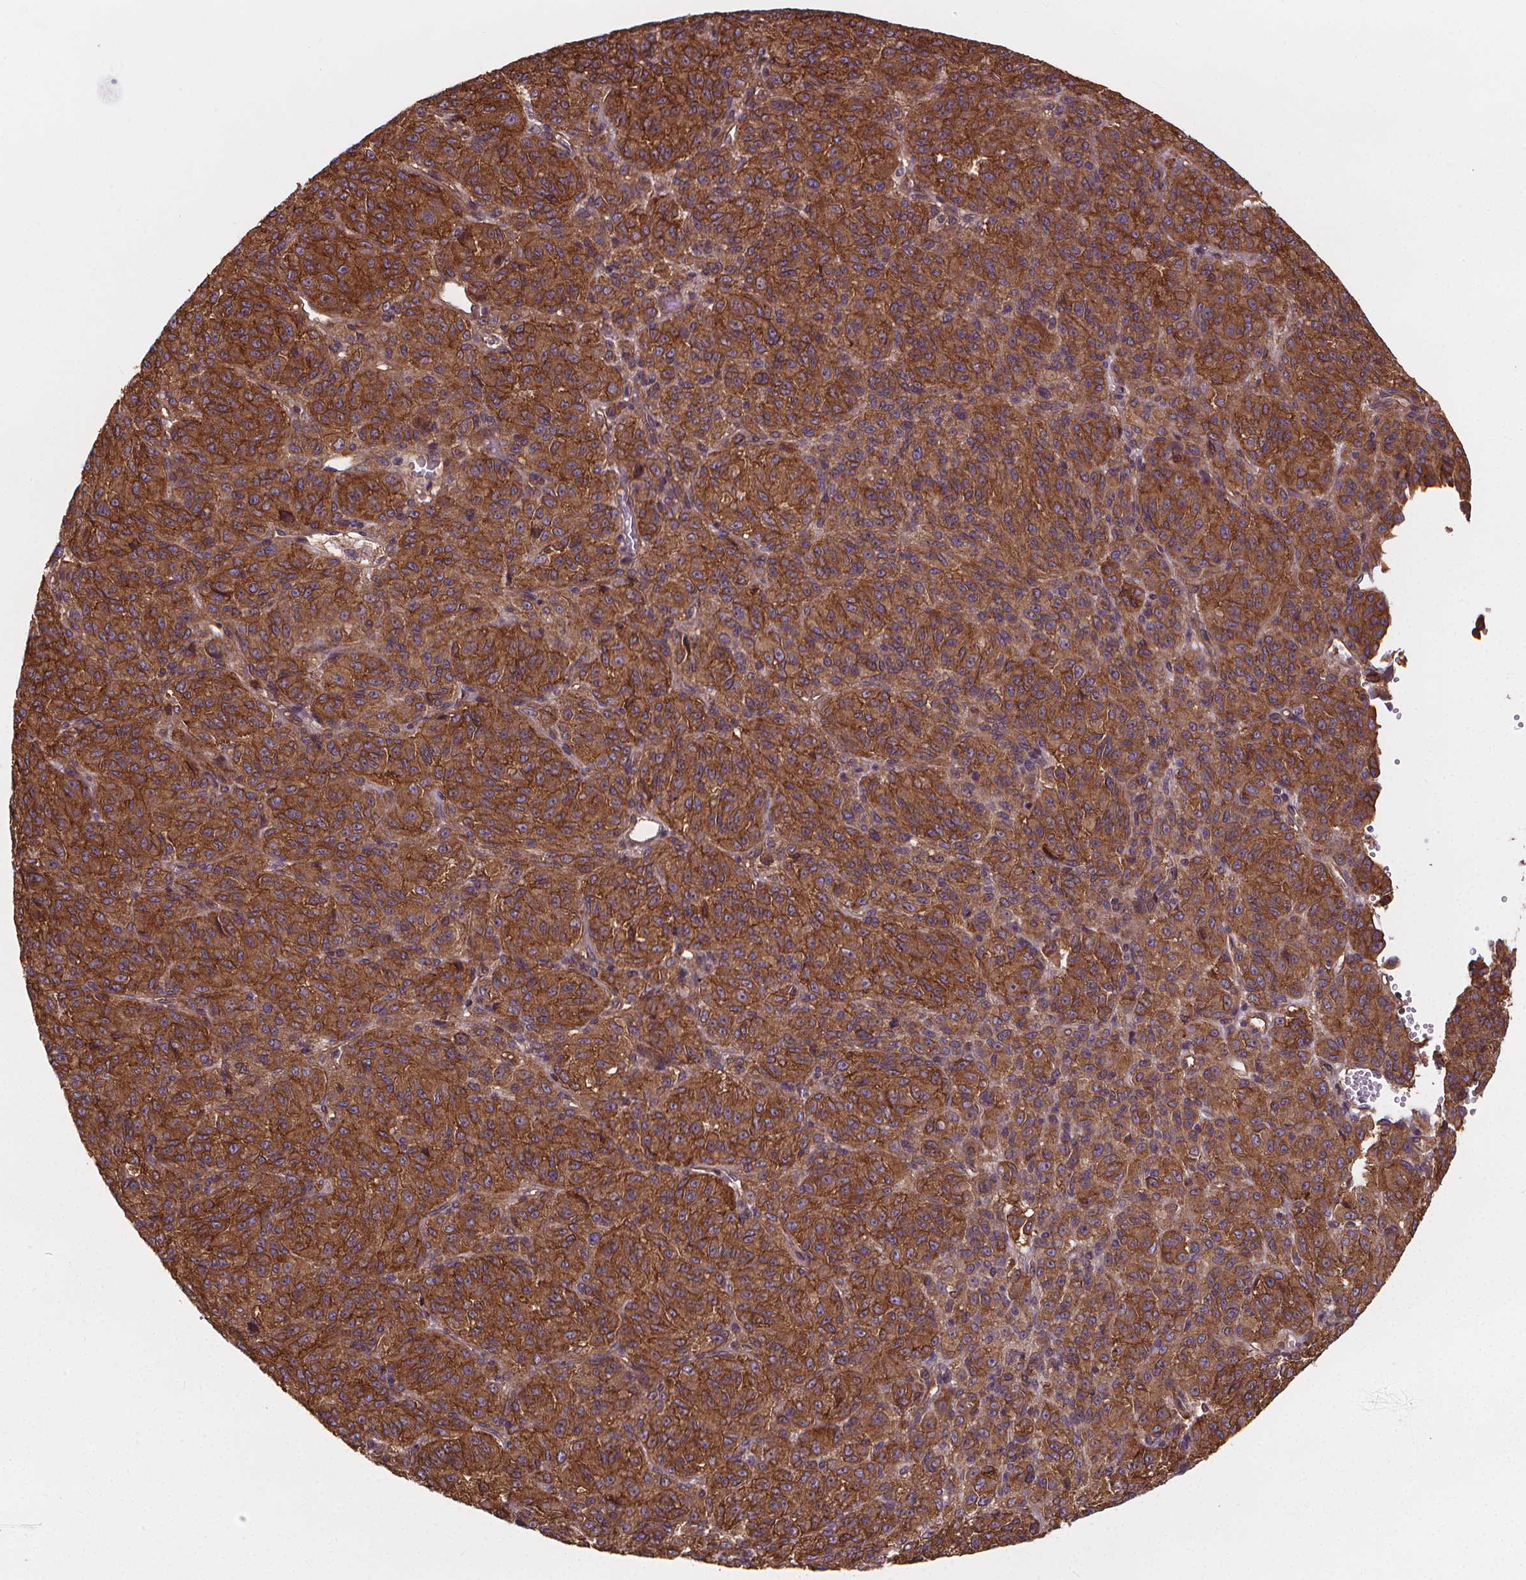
{"staining": {"intensity": "strong", "quantity": ">75%", "location": "cytoplasmic/membranous"}, "tissue": "melanoma", "cell_type": "Tumor cells", "image_type": "cancer", "snomed": [{"axis": "morphology", "description": "Malignant melanoma, Metastatic site"}, {"axis": "topography", "description": "Brain"}], "caption": "Melanoma stained with DAB immunohistochemistry reveals high levels of strong cytoplasmic/membranous staining in about >75% of tumor cells.", "gene": "CLINT1", "patient": {"sex": "female", "age": 56}}